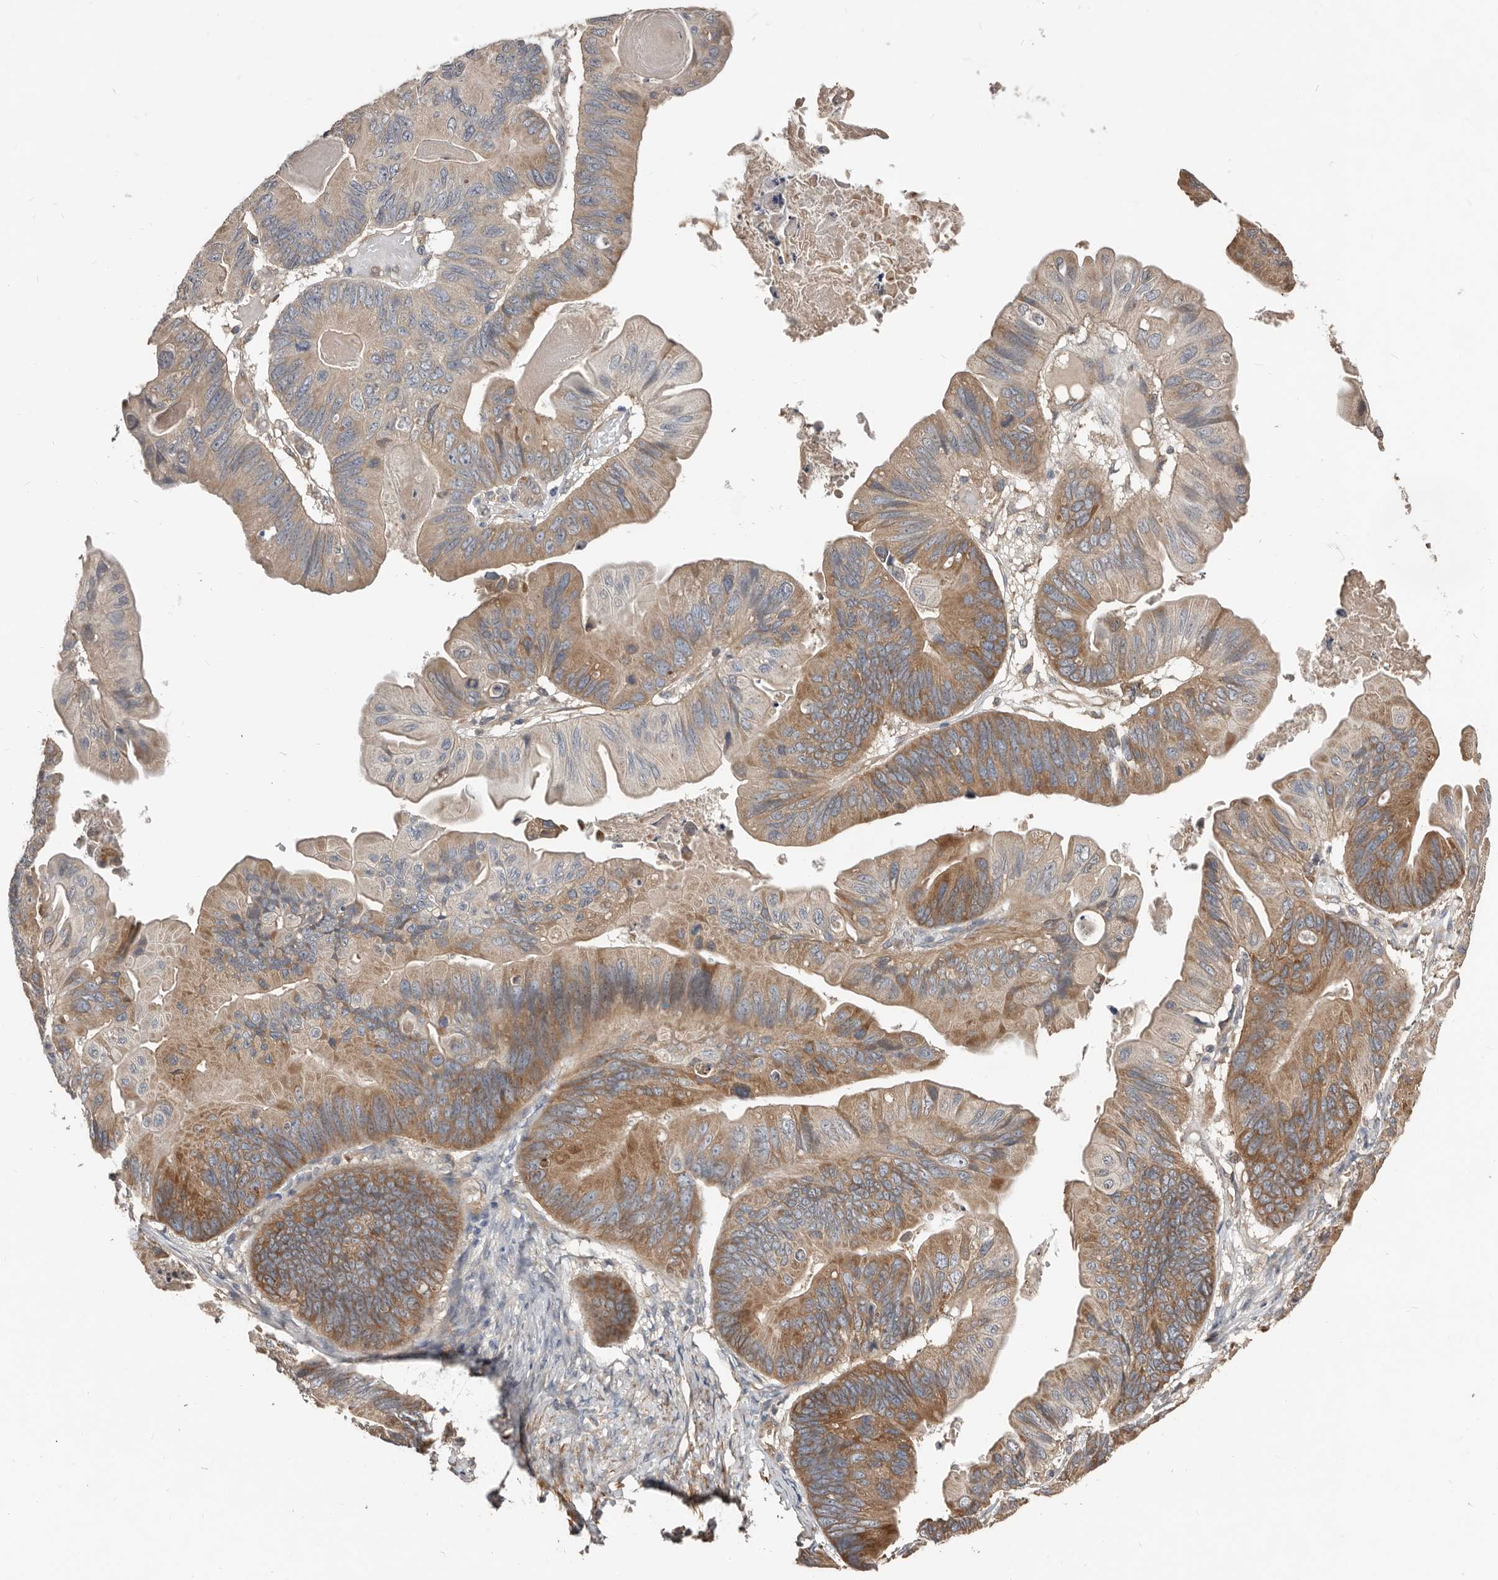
{"staining": {"intensity": "moderate", "quantity": "25%-75%", "location": "cytoplasmic/membranous"}, "tissue": "ovarian cancer", "cell_type": "Tumor cells", "image_type": "cancer", "snomed": [{"axis": "morphology", "description": "Cystadenocarcinoma, mucinous, NOS"}, {"axis": "topography", "description": "Ovary"}], "caption": "This histopathology image exhibits IHC staining of mucinous cystadenocarcinoma (ovarian), with medium moderate cytoplasmic/membranous expression in about 25%-75% of tumor cells.", "gene": "AKNAD1", "patient": {"sex": "female", "age": 61}}